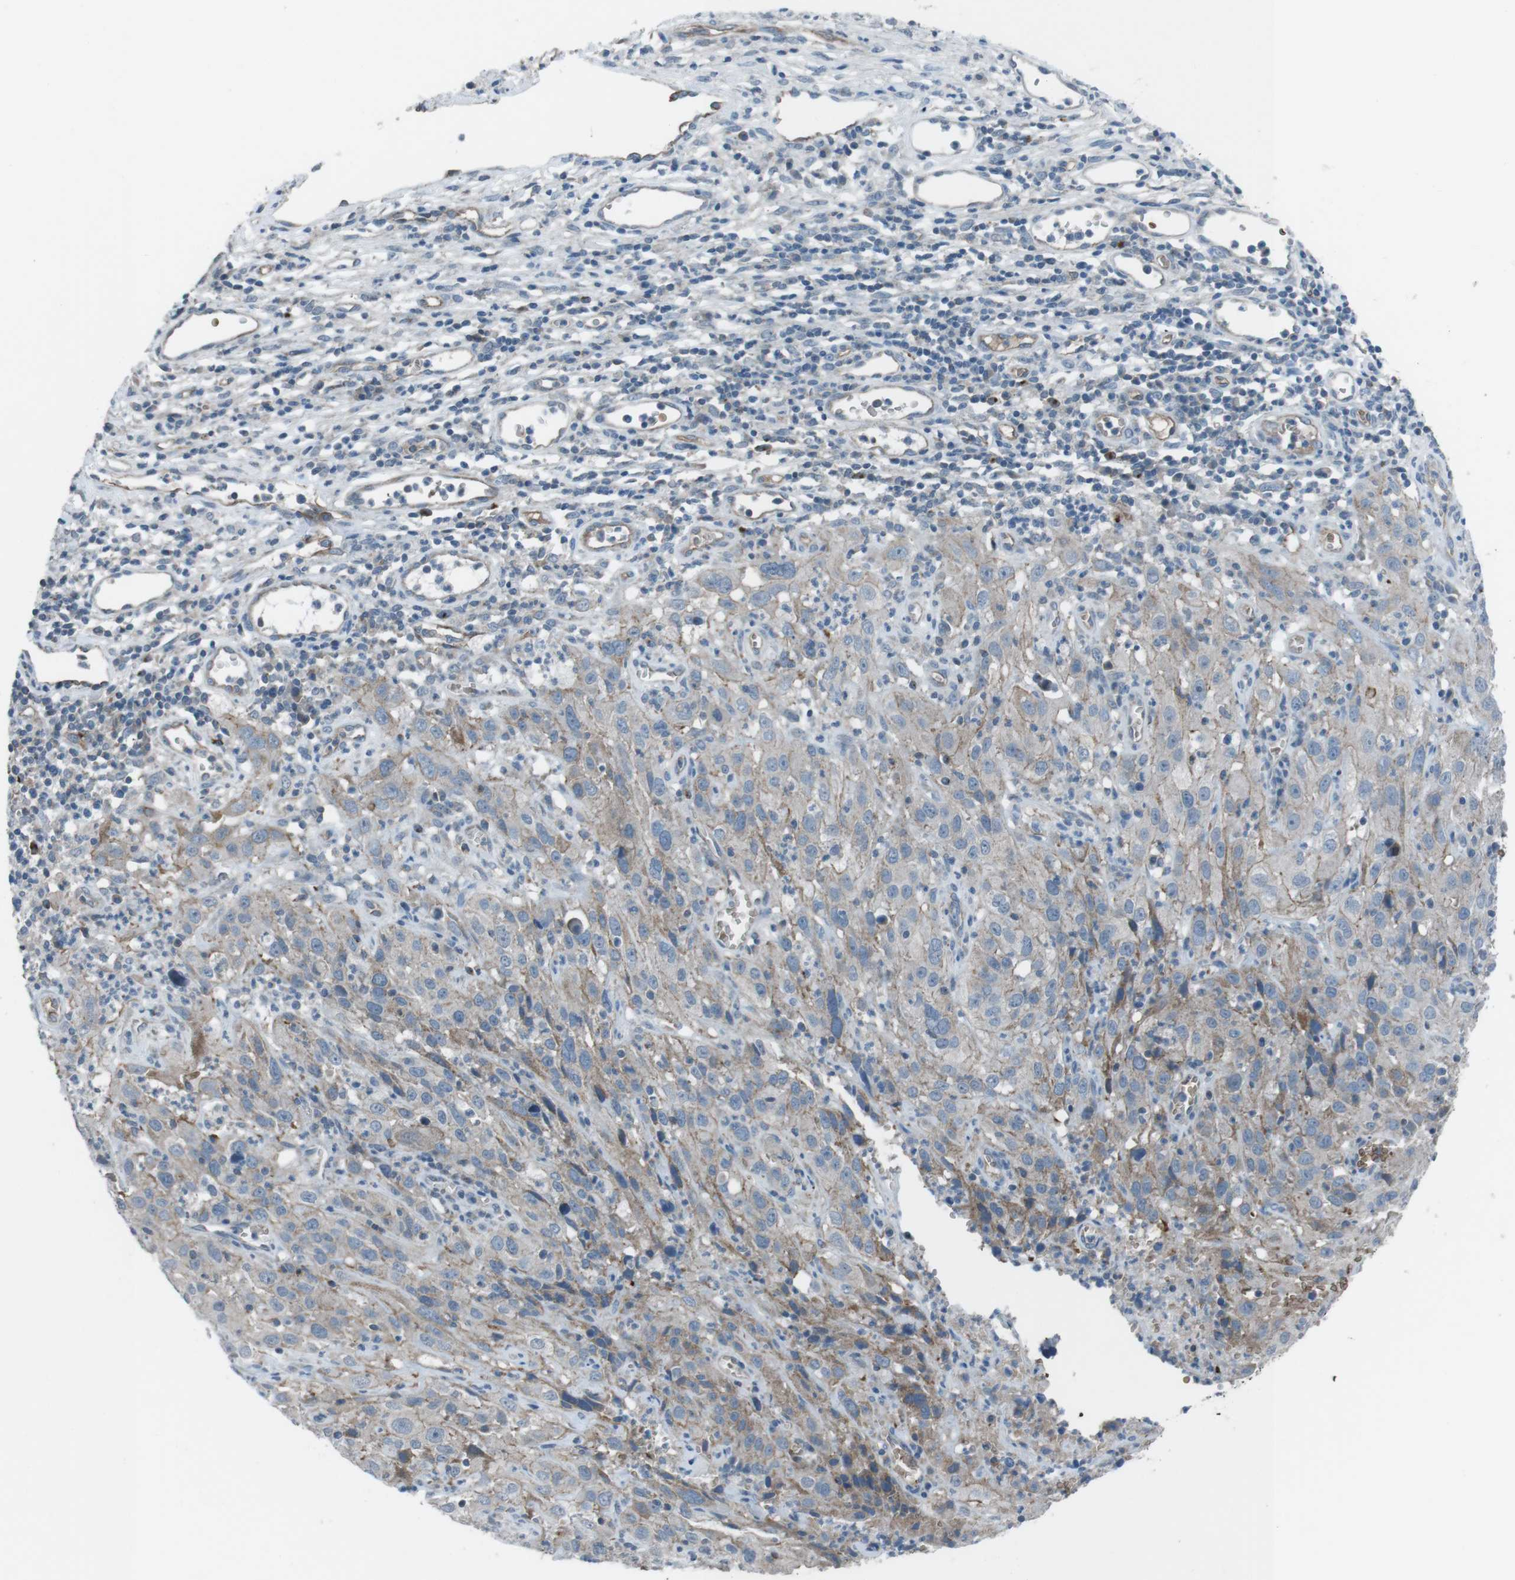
{"staining": {"intensity": "negative", "quantity": "none", "location": "none"}, "tissue": "cervical cancer", "cell_type": "Tumor cells", "image_type": "cancer", "snomed": [{"axis": "morphology", "description": "Squamous cell carcinoma, NOS"}, {"axis": "topography", "description": "Cervix"}], "caption": "Immunohistochemistry (IHC) histopathology image of neoplastic tissue: cervical squamous cell carcinoma stained with DAB (3,3'-diaminobenzidine) shows no significant protein positivity in tumor cells.", "gene": "SPTA1", "patient": {"sex": "female", "age": 32}}